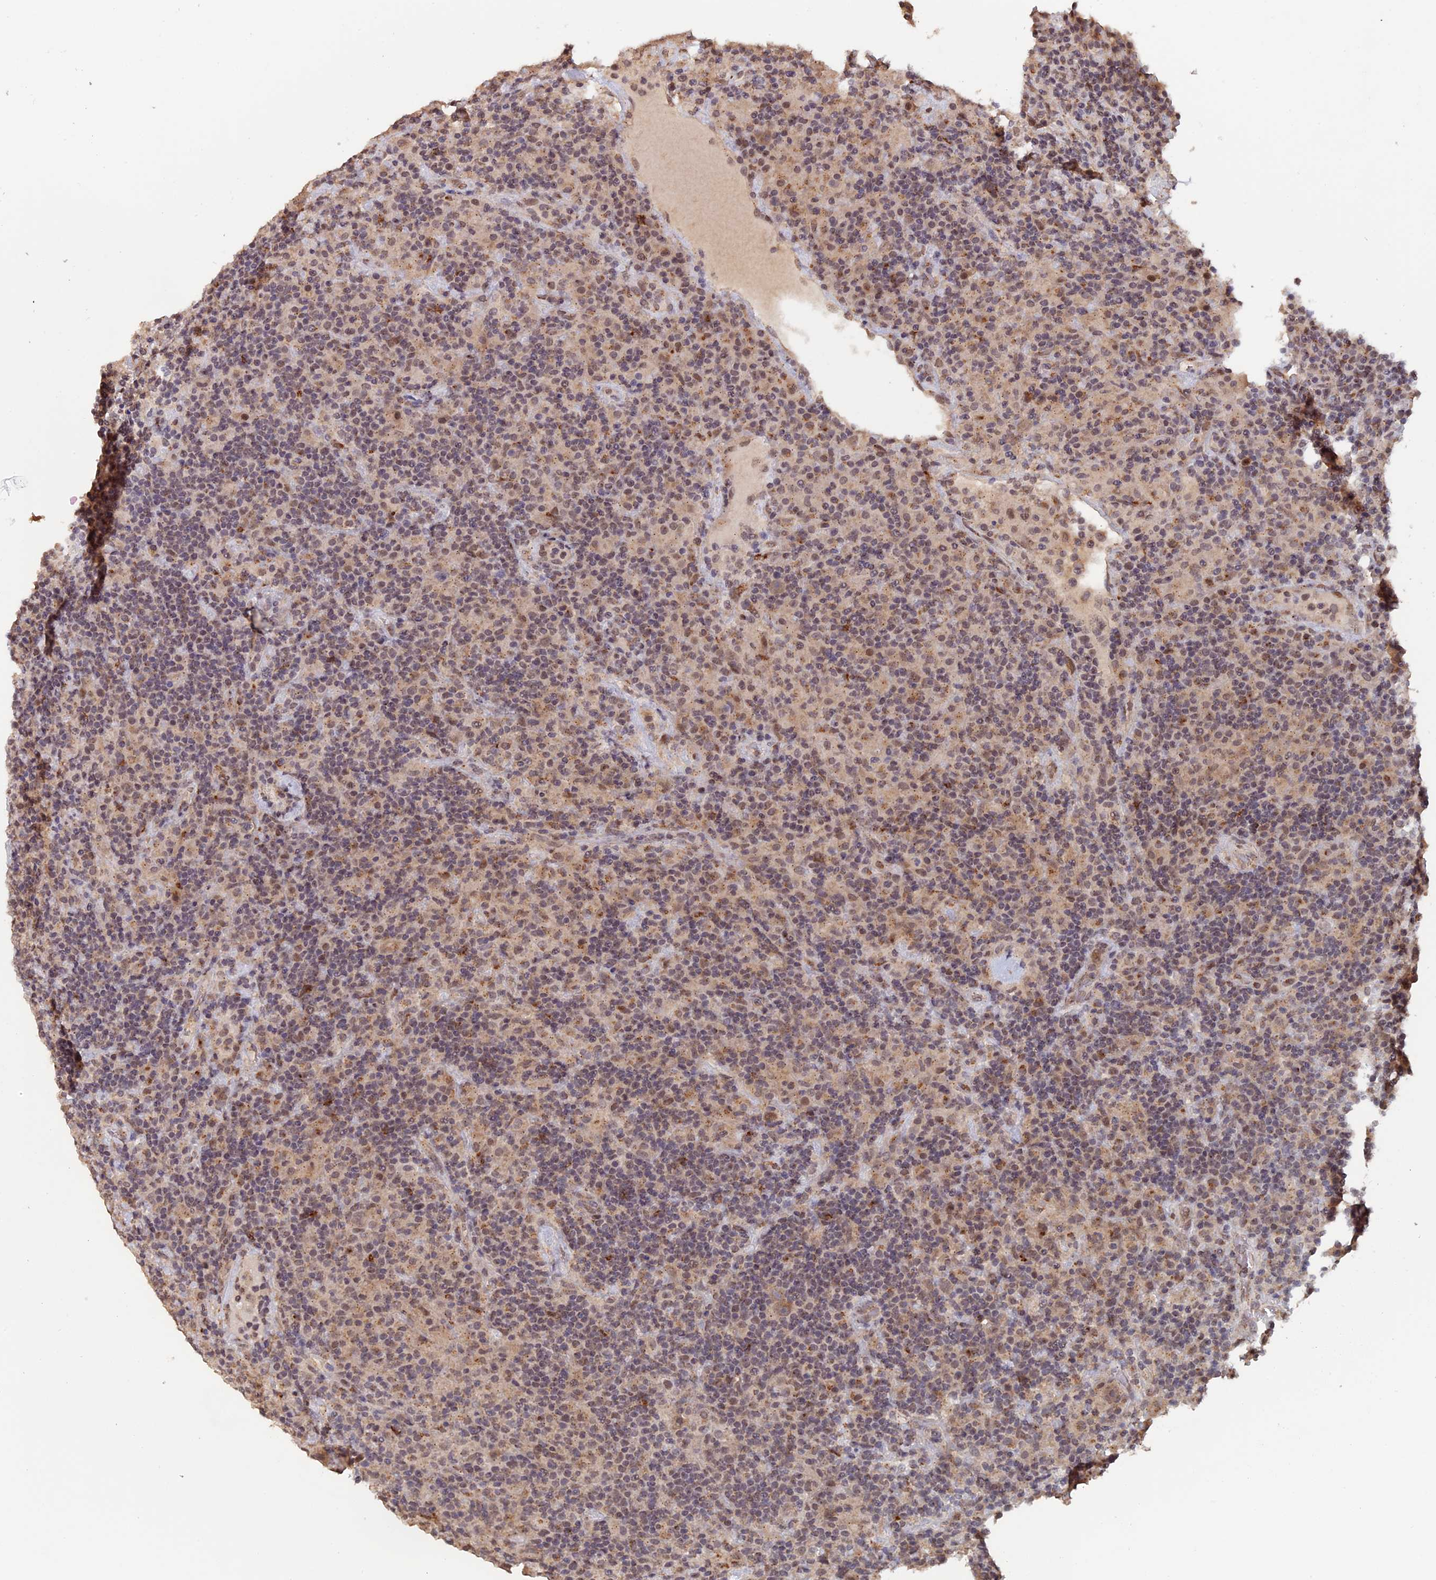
{"staining": {"intensity": "weak", "quantity": "25%-75%", "location": "cytoplasmic/membranous,nuclear"}, "tissue": "lymphoma", "cell_type": "Tumor cells", "image_type": "cancer", "snomed": [{"axis": "morphology", "description": "Hodgkin's disease, NOS"}, {"axis": "topography", "description": "Lymph node"}], "caption": "Immunohistochemistry (IHC) histopathology image of human Hodgkin's disease stained for a protein (brown), which shows low levels of weak cytoplasmic/membranous and nuclear positivity in about 25%-75% of tumor cells.", "gene": "PIGQ", "patient": {"sex": "male", "age": 70}}